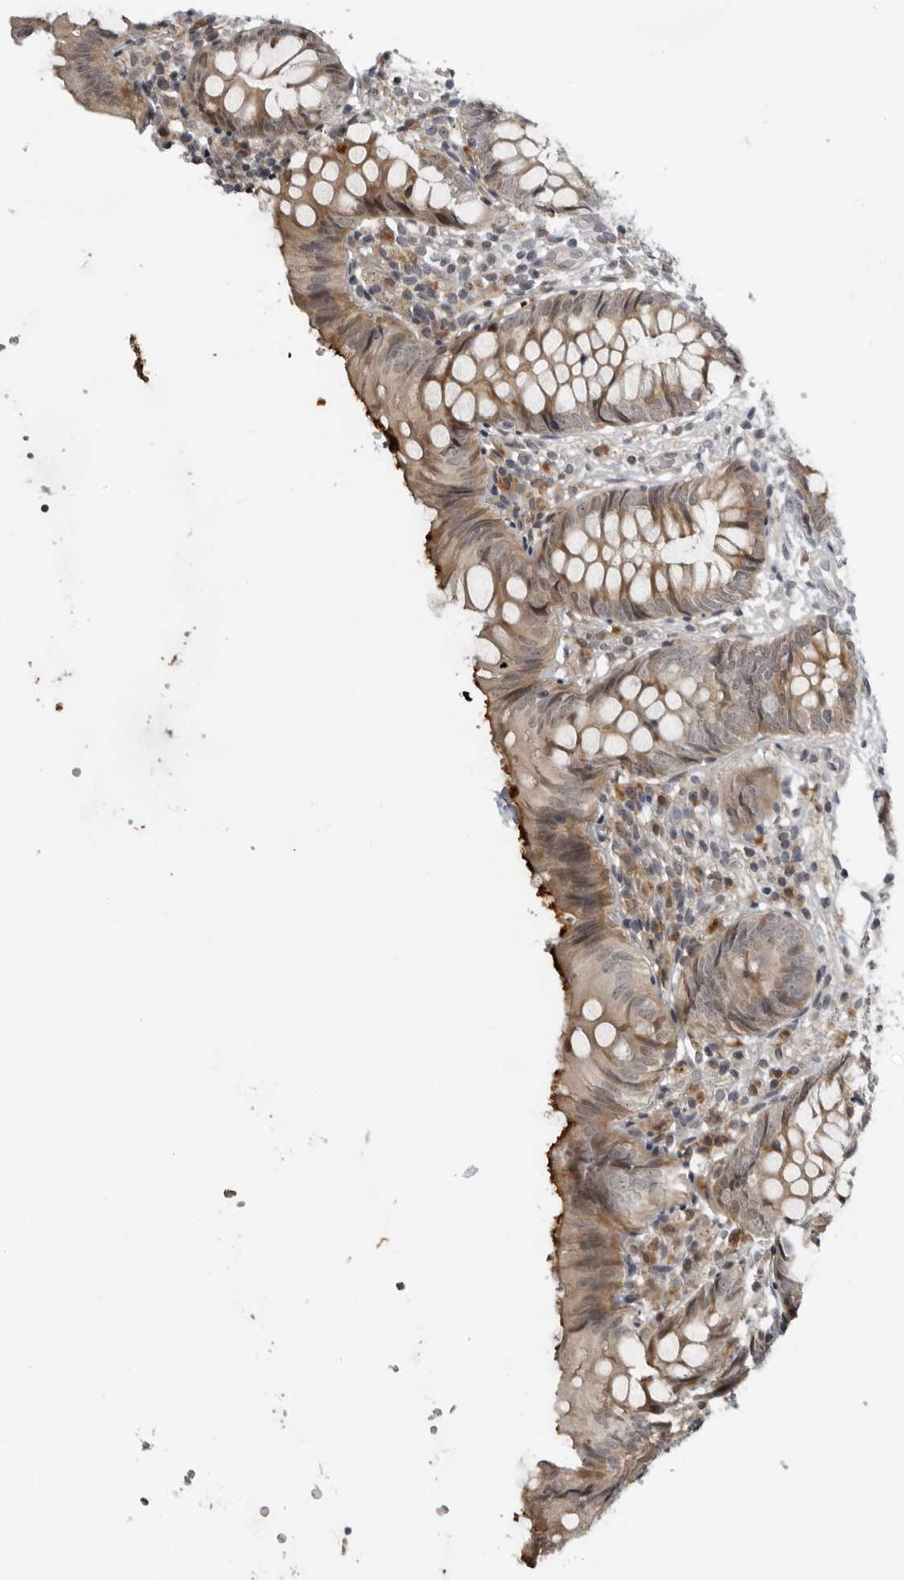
{"staining": {"intensity": "moderate", "quantity": ">75%", "location": "cytoplasmic/membranous,nuclear"}, "tissue": "appendix", "cell_type": "Glandular cells", "image_type": "normal", "snomed": [{"axis": "morphology", "description": "Normal tissue, NOS"}, {"axis": "topography", "description": "Appendix"}], "caption": "Glandular cells reveal moderate cytoplasmic/membranous,nuclear expression in approximately >75% of cells in unremarkable appendix.", "gene": "ALPK2", "patient": {"sex": "male", "age": 8}}